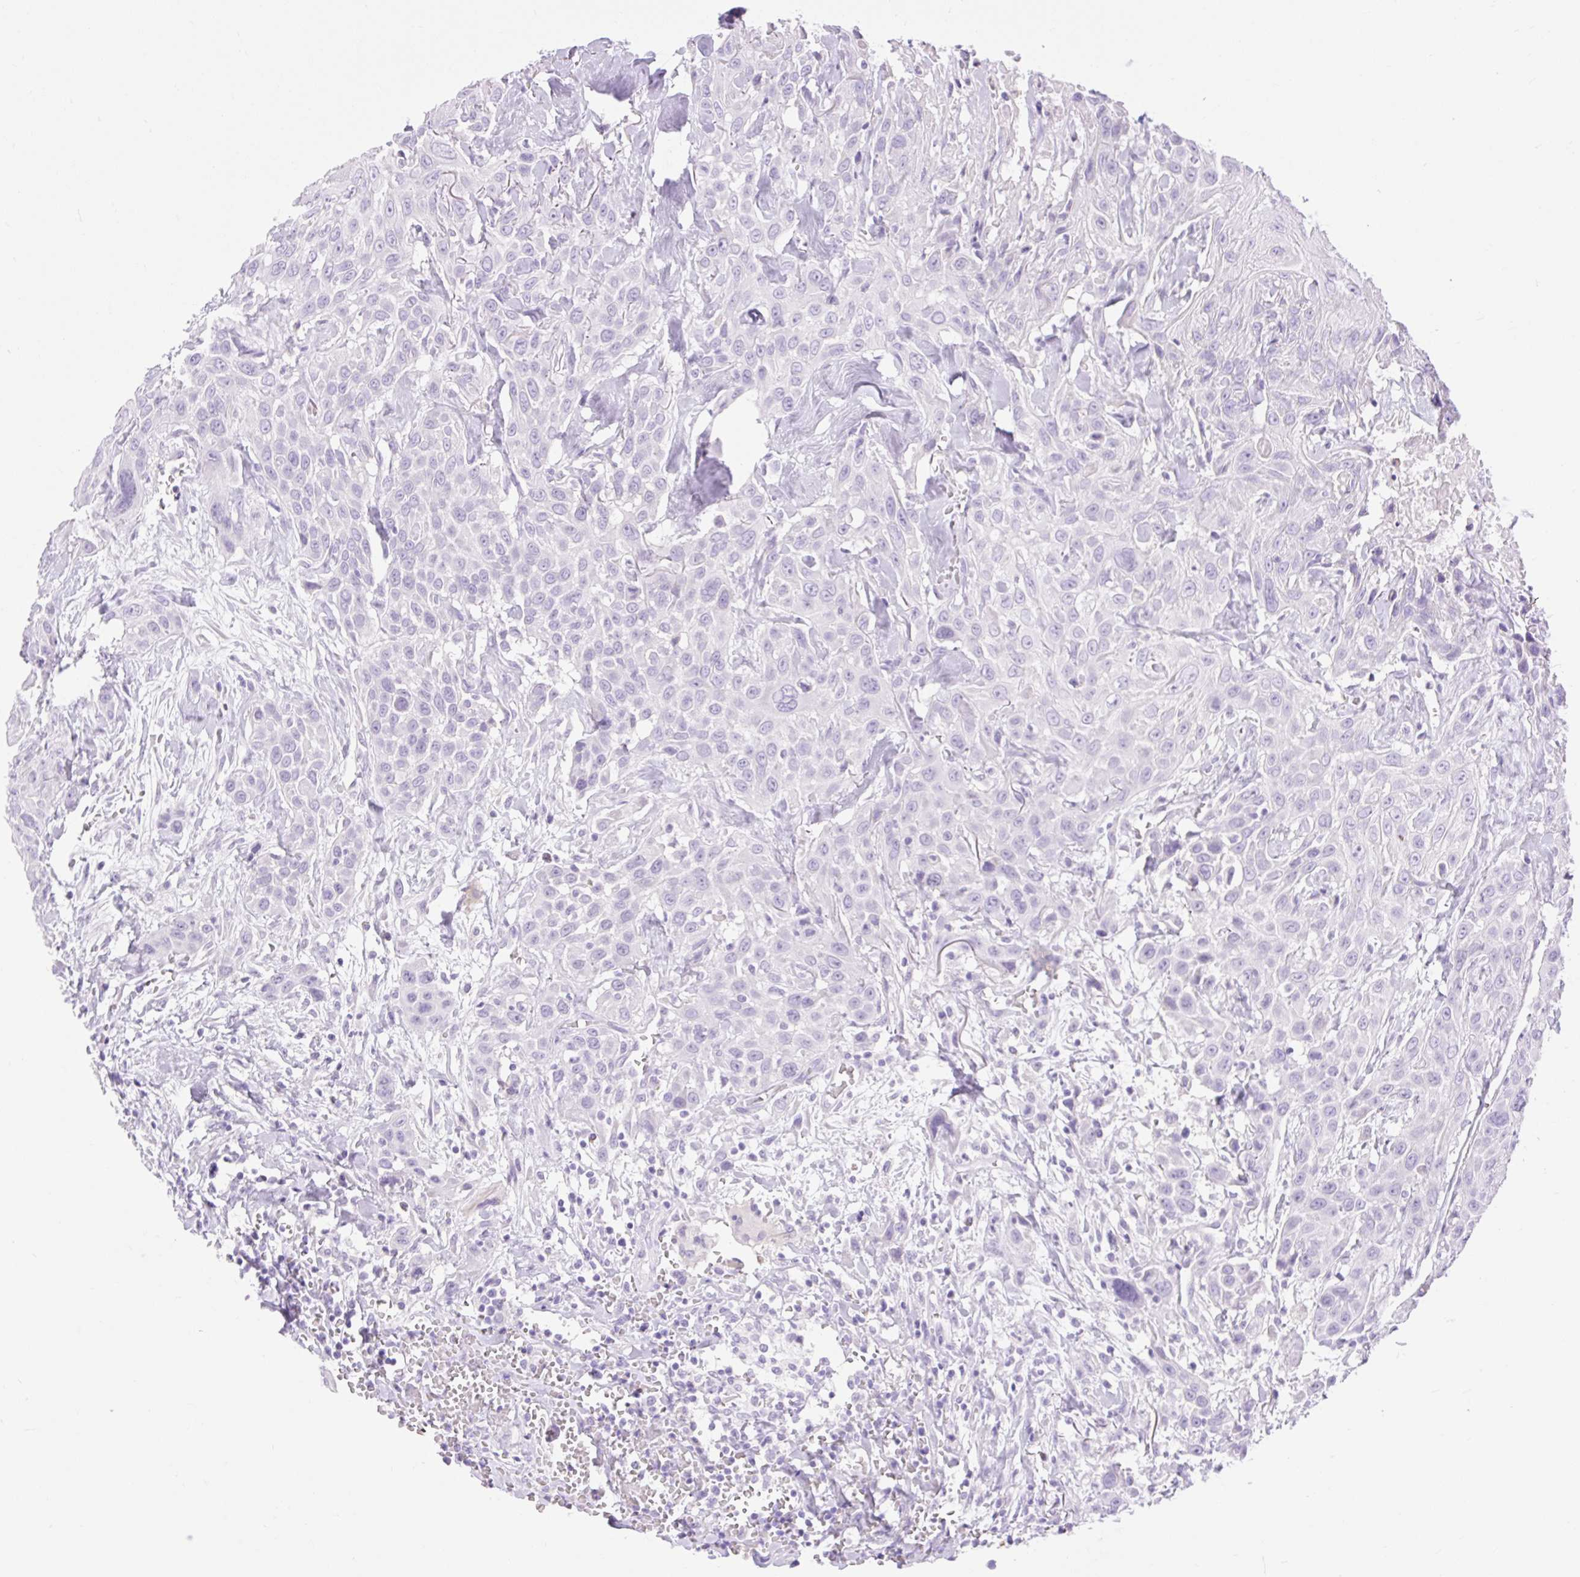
{"staining": {"intensity": "negative", "quantity": "none", "location": "none"}, "tissue": "head and neck cancer", "cell_type": "Tumor cells", "image_type": "cancer", "snomed": [{"axis": "morphology", "description": "Squamous cell carcinoma, NOS"}, {"axis": "topography", "description": "Head-Neck"}], "caption": "Protein analysis of squamous cell carcinoma (head and neck) displays no significant positivity in tumor cells. (Brightfield microscopy of DAB (3,3'-diaminobenzidine) IHC at high magnification).", "gene": "SLC25A40", "patient": {"sex": "male", "age": 81}}